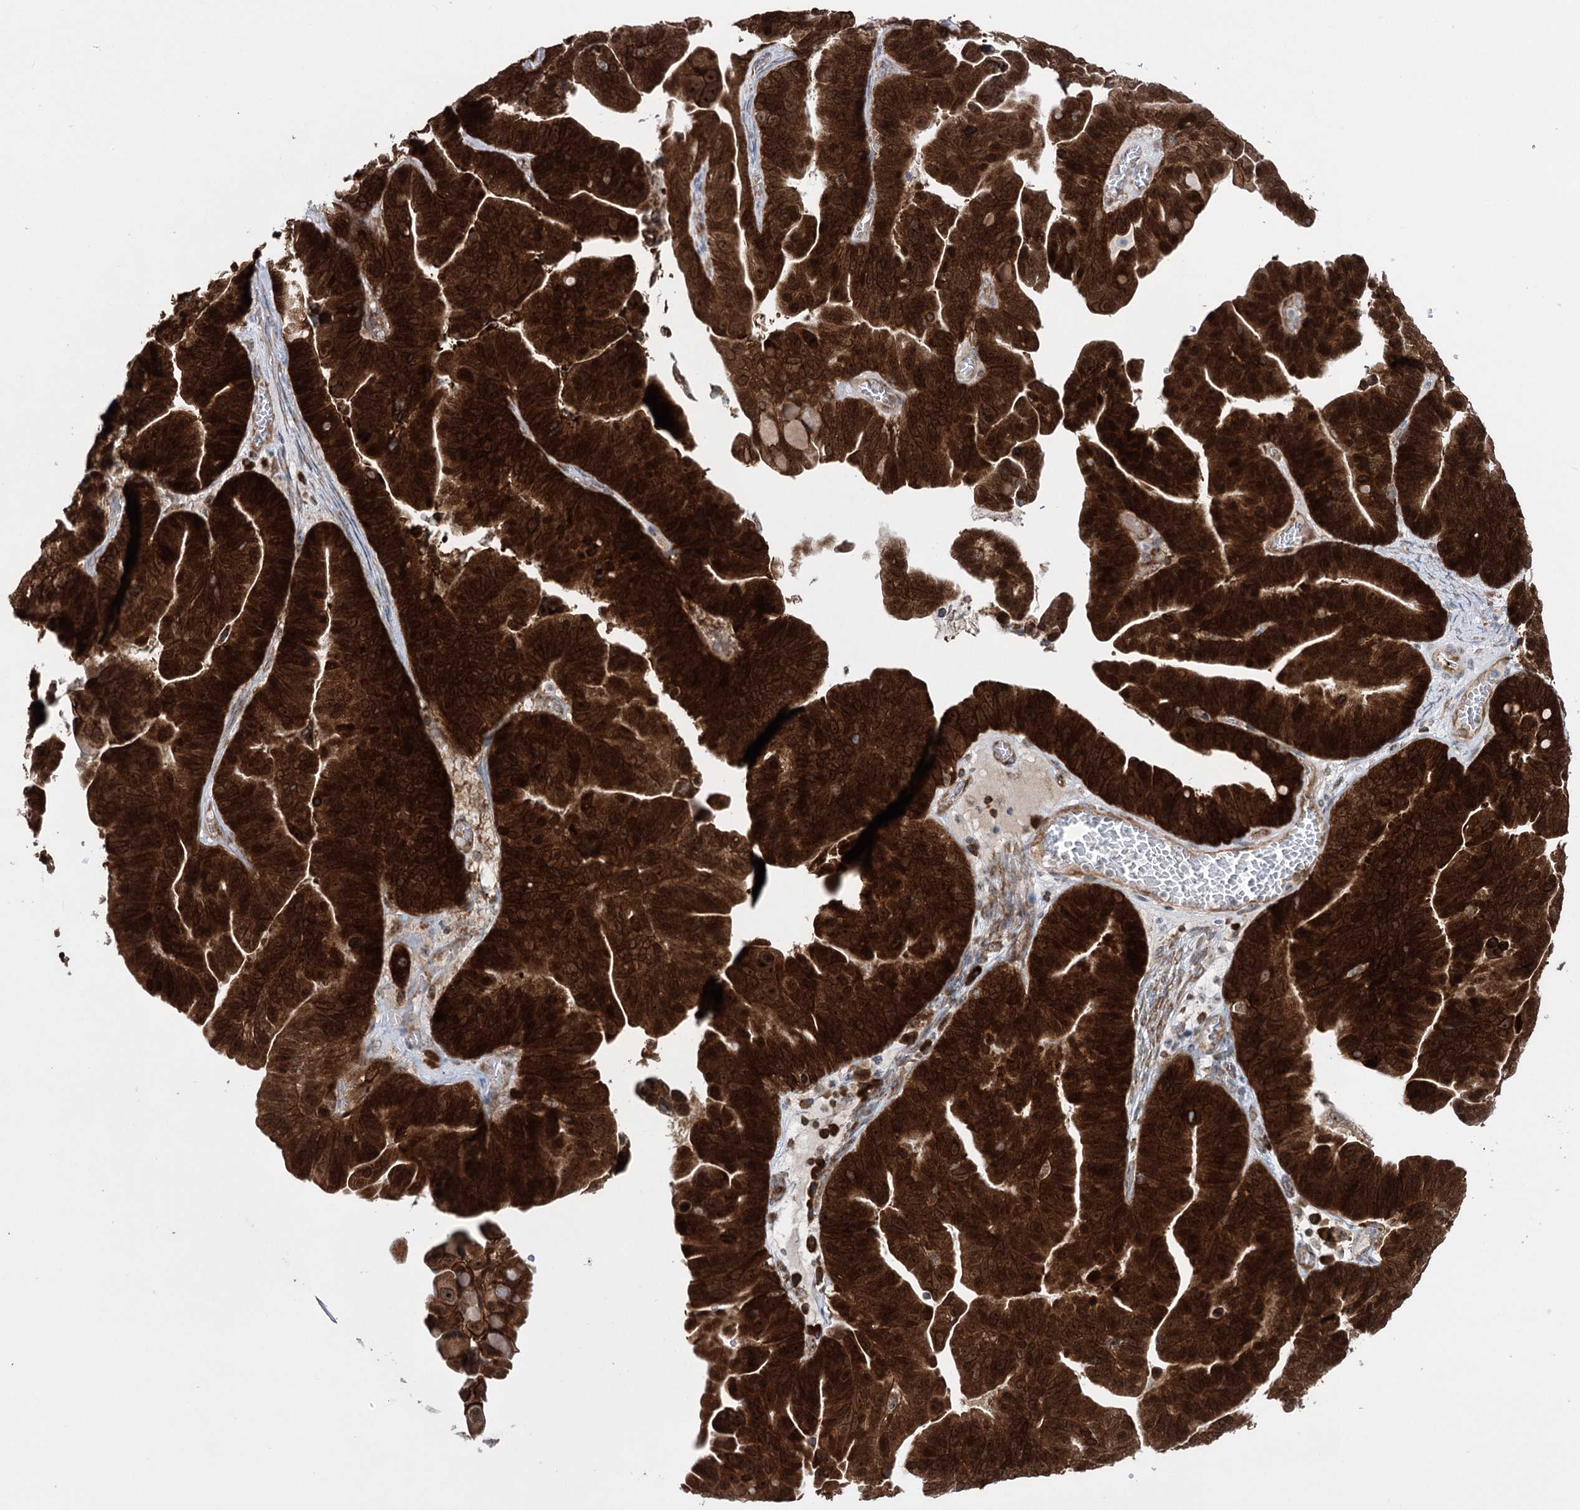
{"staining": {"intensity": "strong", "quantity": ">75%", "location": "cytoplasmic/membranous"}, "tissue": "ovarian cancer", "cell_type": "Tumor cells", "image_type": "cancer", "snomed": [{"axis": "morphology", "description": "Cystadenocarcinoma, serous, NOS"}, {"axis": "topography", "description": "Ovary"}], "caption": "A high amount of strong cytoplasmic/membranous expression is seen in approximately >75% of tumor cells in ovarian serous cystadenocarcinoma tissue. Ihc stains the protein of interest in brown and the nuclei are stained blue.", "gene": "ZNF622", "patient": {"sex": "female", "age": 56}}